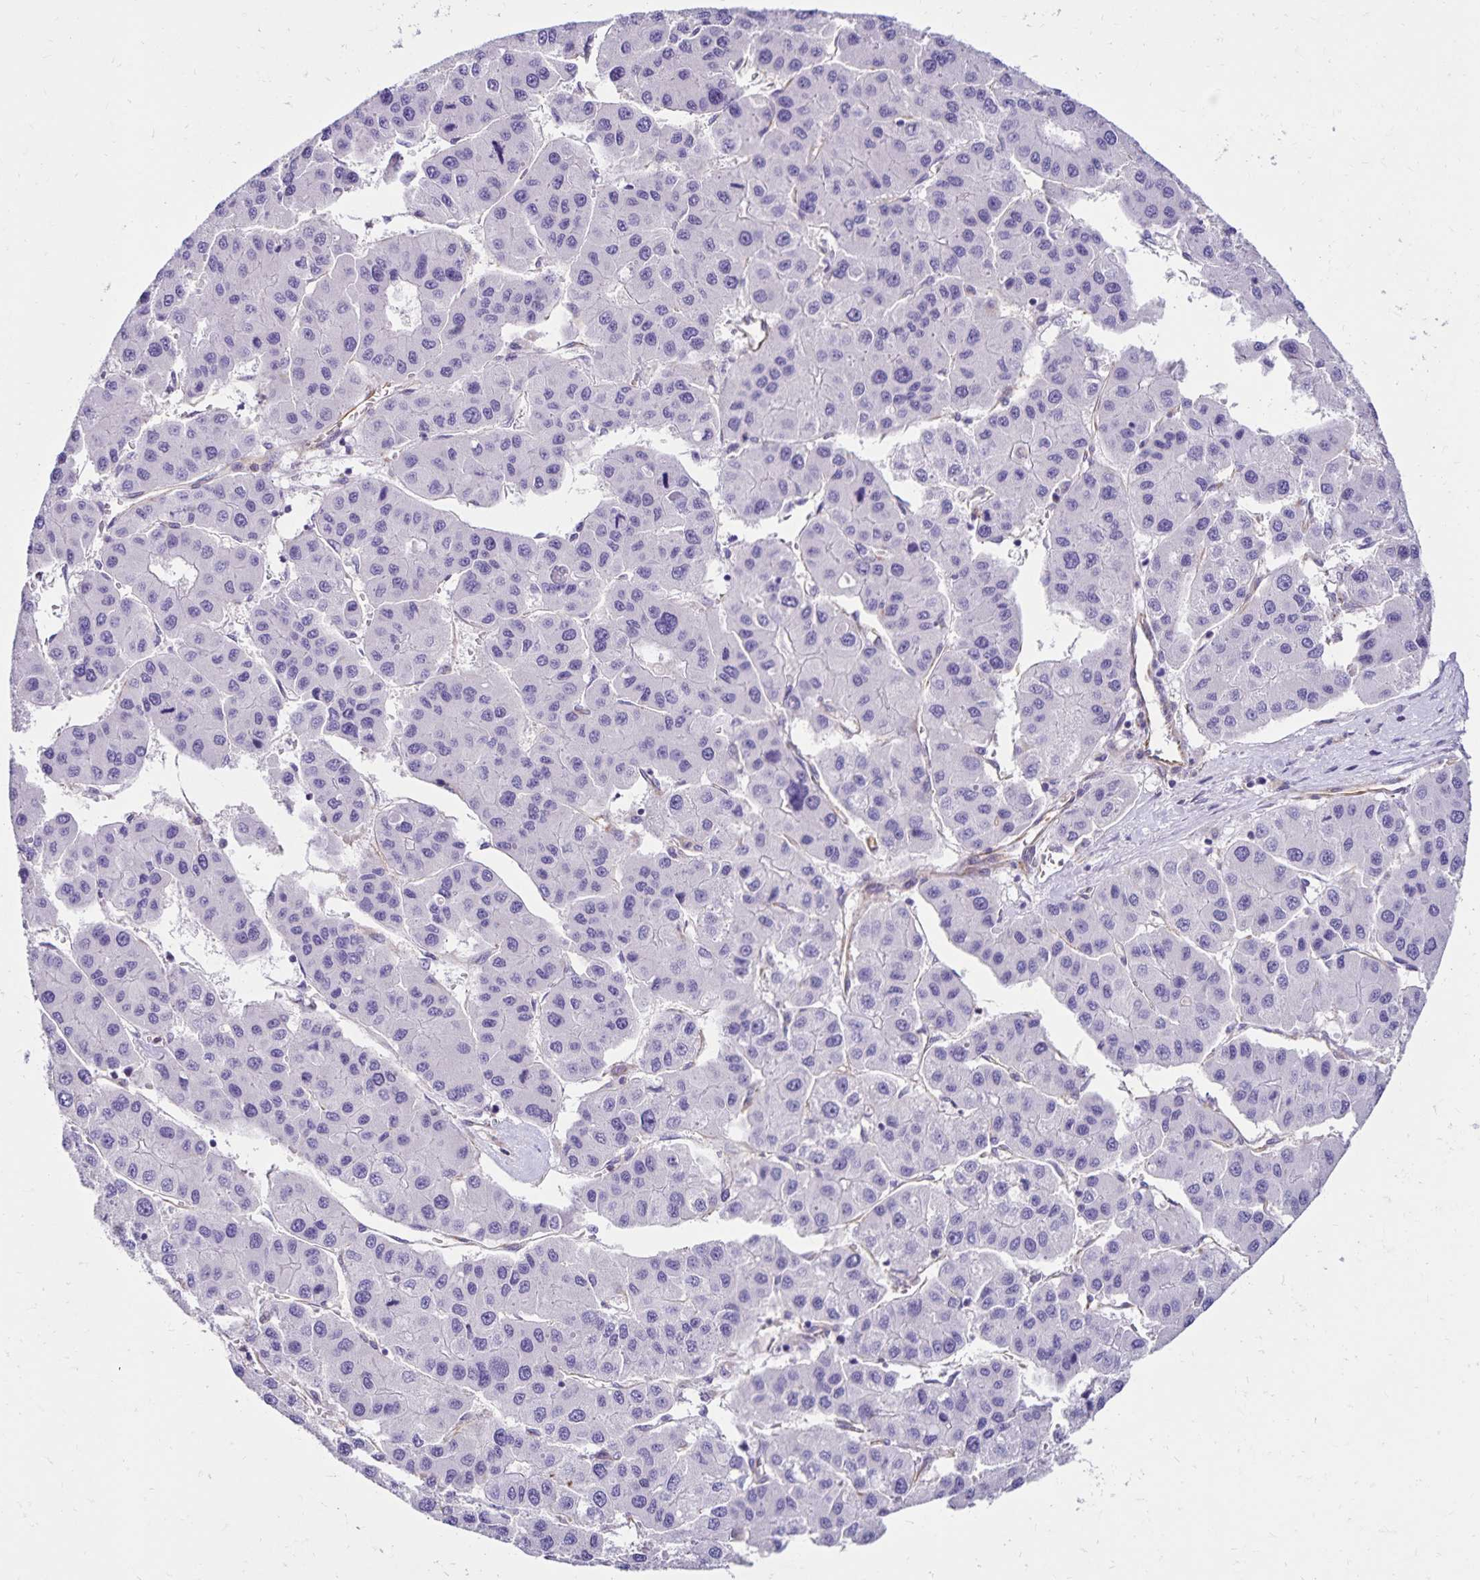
{"staining": {"intensity": "negative", "quantity": "none", "location": "none"}, "tissue": "liver cancer", "cell_type": "Tumor cells", "image_type": "cancer", "snomed": [{"axis": "morphology", "description": "Carcinoma, Hepatocellular, NOS"}, {"axis": "topography", "description": "Liver"}], "caption": "DAB (3,3'-diaminobenzidine) immunohistochemical staining of human liver hepatocellular carcinoma exhibits no significant positivity in tumor cells.", "gene": "TRPV6", "patient": {"sex": "male", "age": 73}}